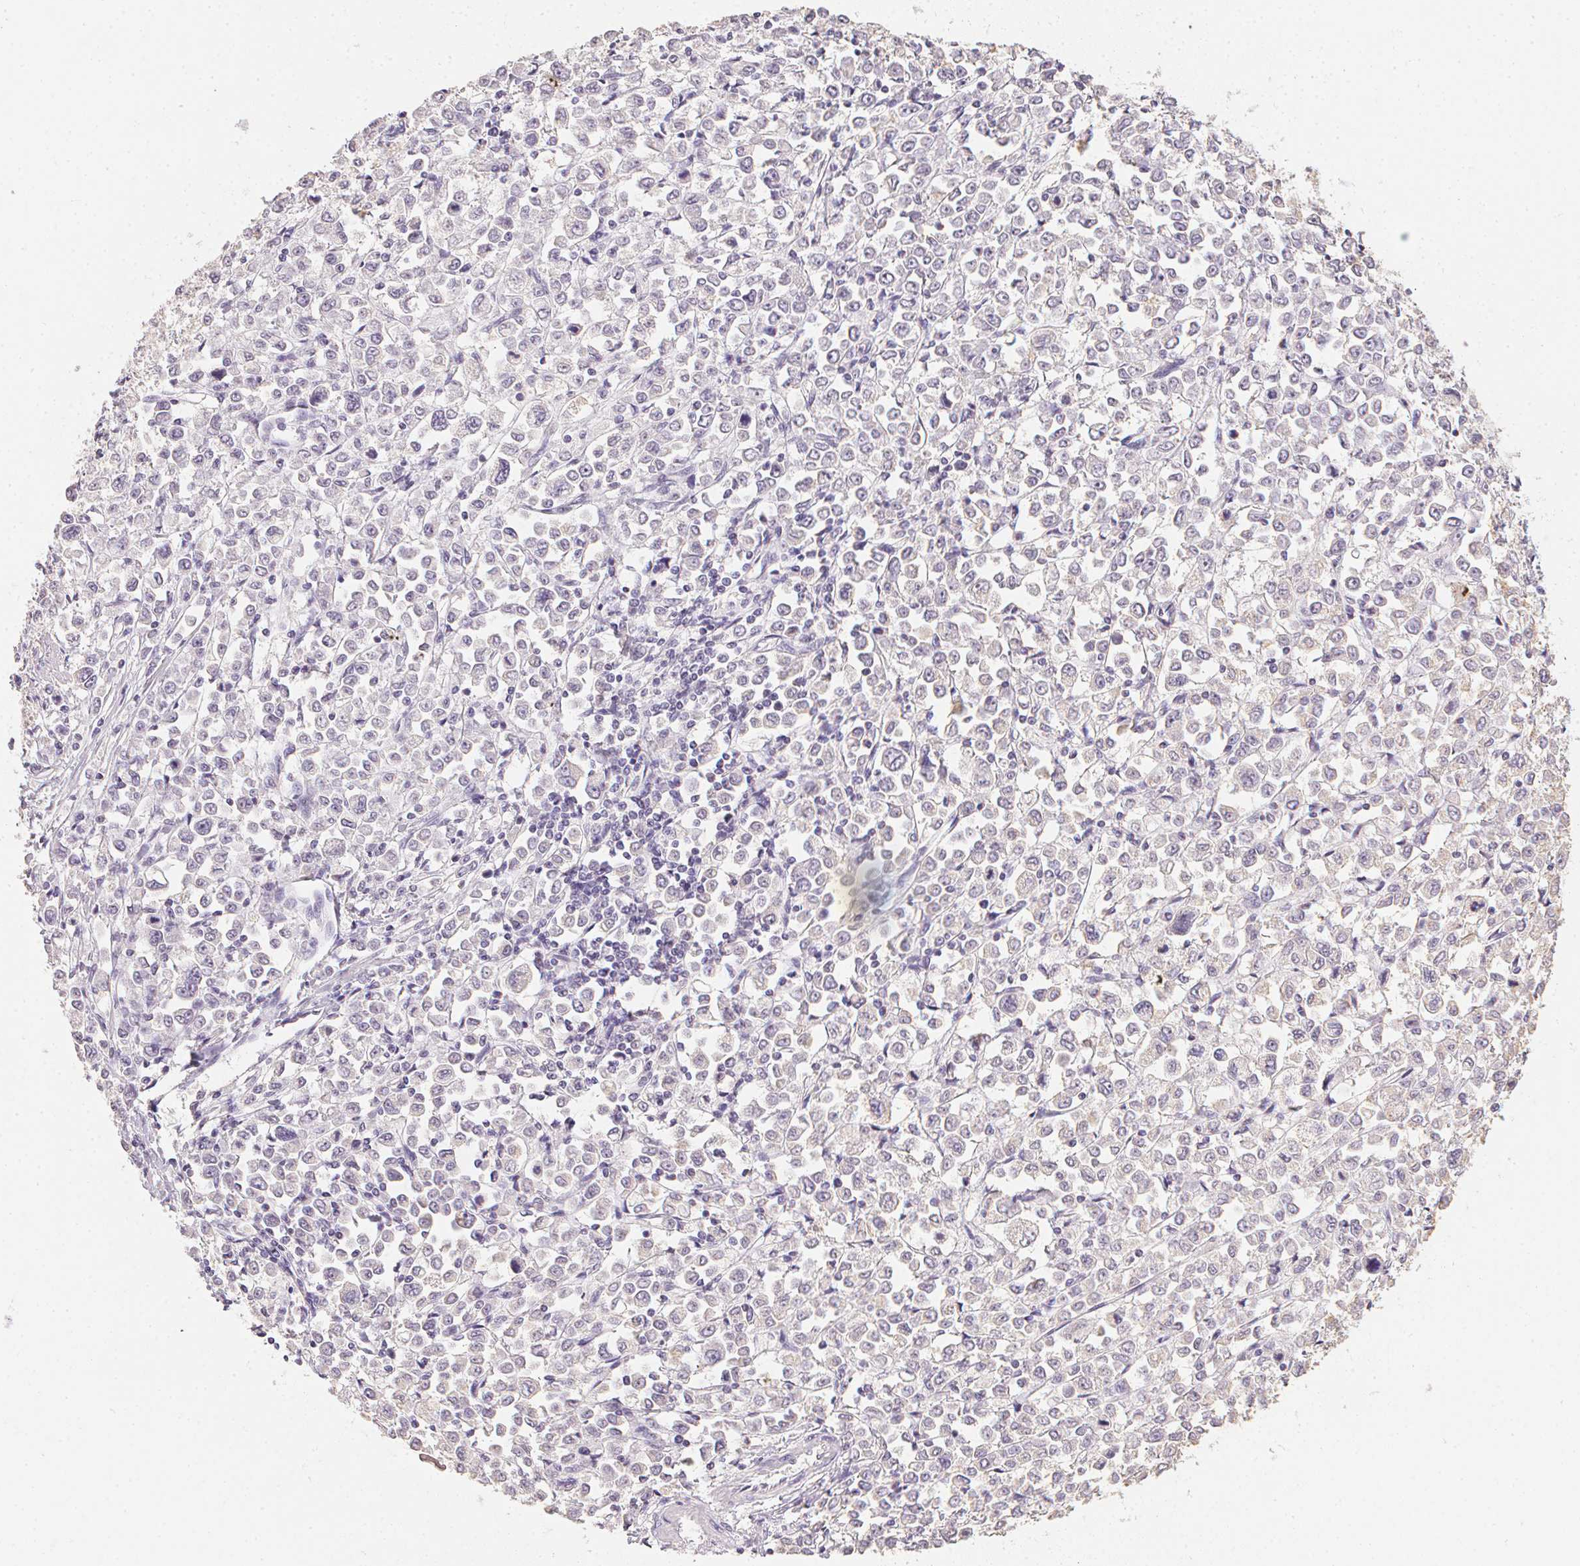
{"staining": {"intensity": "negative", "quantity": "none", "location": "none"}, "tissue": "stomach cancer", "cell_type": "Tumor cells", "image_type": "cancer", "snomed": [{"axis": "morphology", "description": "Adenocarcinoma, NOS"}, {"axis": "topography", "description": "Stomach, upper"}], "caption": "Stomach cancer stained for a protein using immunohistochemistry displays no positivity tumor cells.", "gene": "PPY", "patient": {"sex": "male", "age": 70}}